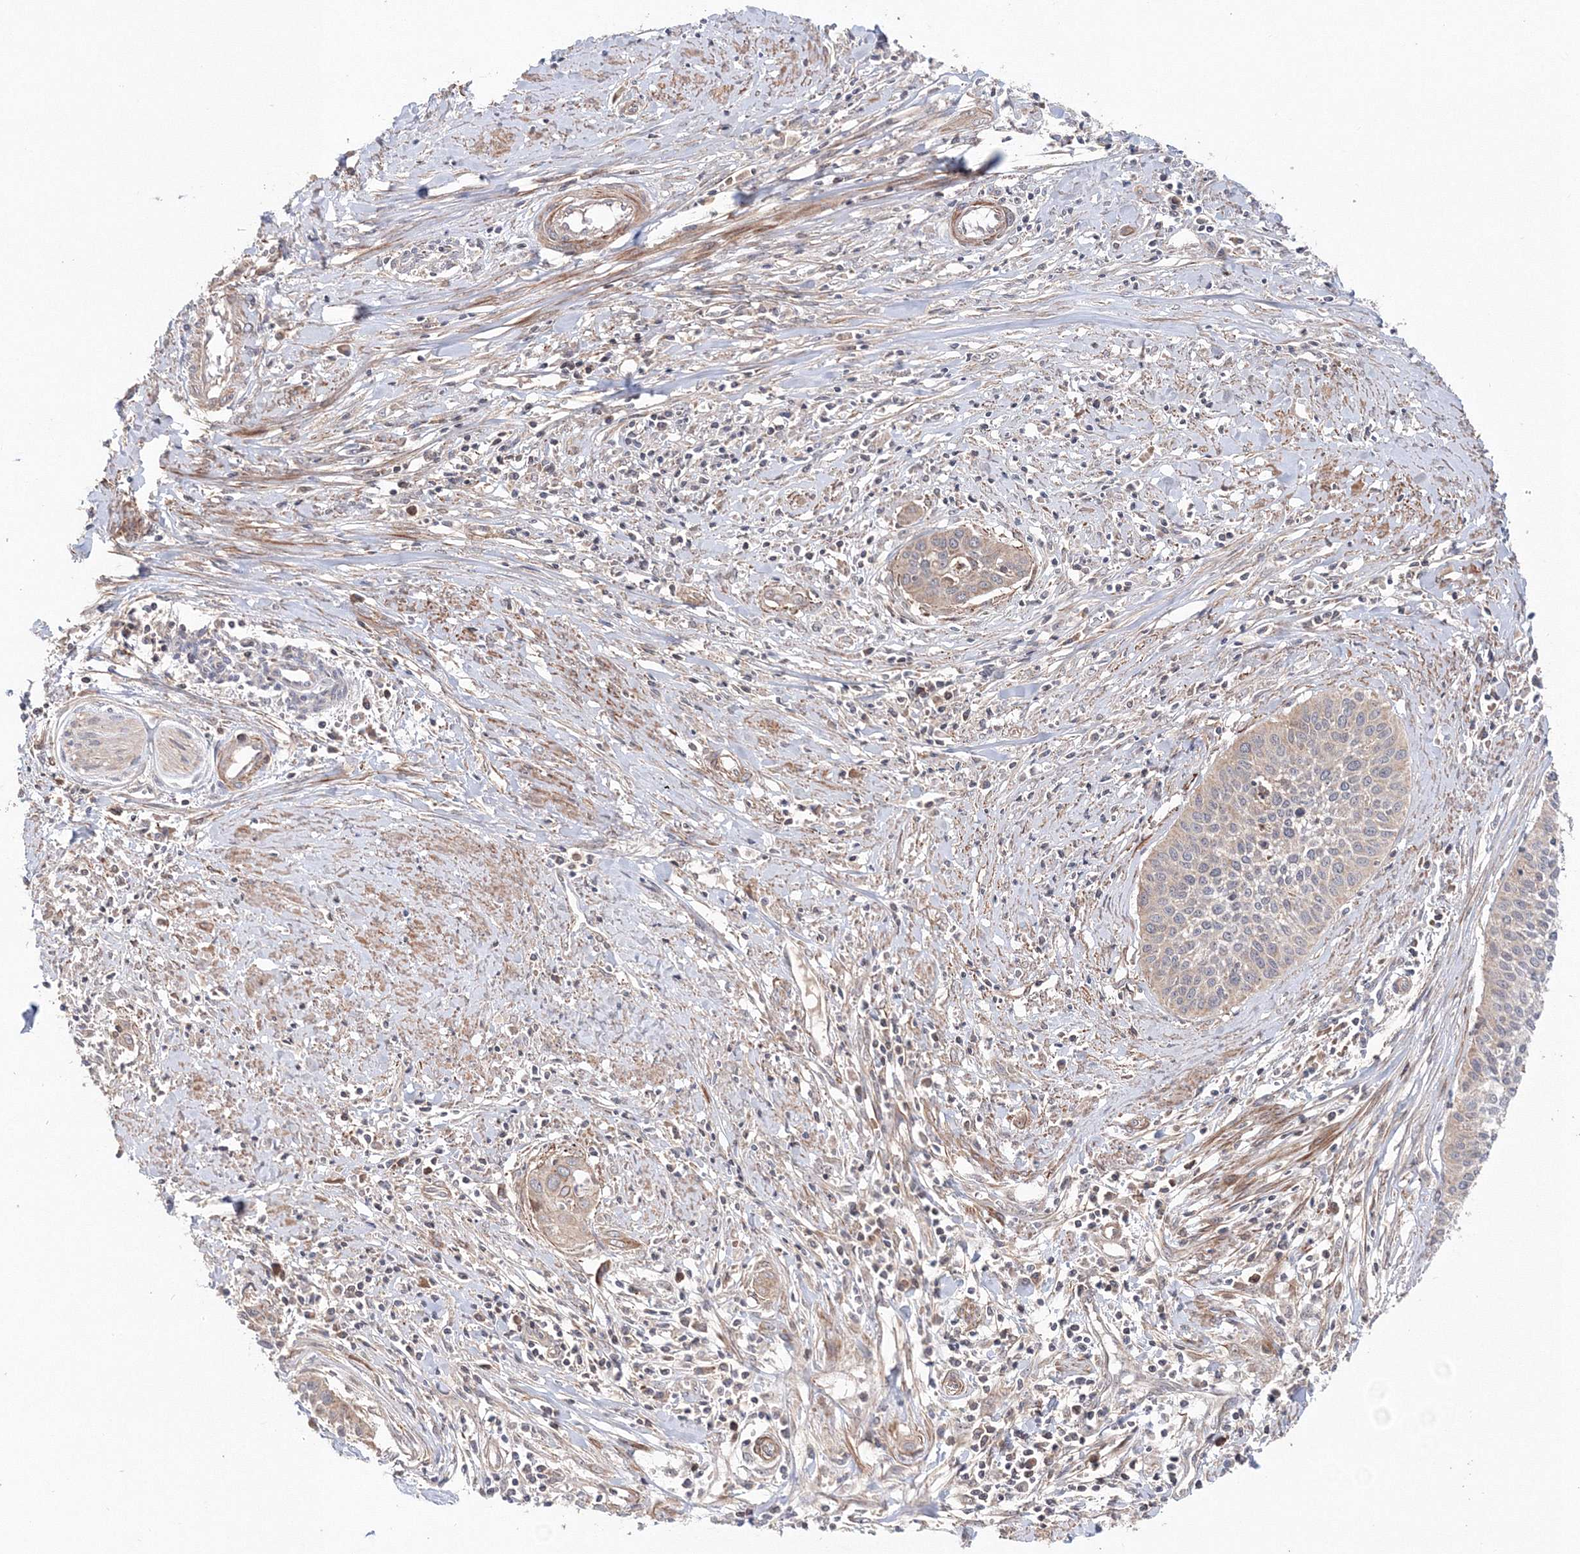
{"staining": {"intensity": "weak", "quantity": "25%-75%", "location": "cytoplasmic/membranous"}, "tissue": "cervical cancer", "cell_type": "Tumor cells", "image_type": "cancer", "snomed": [{"axis": "morphology", "description": "Squamous cell carcinoma, NOS"}, {"axis": "topography", "description": "Cervix"}], "caption": "Squamous cell carcinoma (cervical) stained with a protein marker exhibits weak staining in tumor cells.", "gene": "NOA1", "patient": {"sex": "female", "age": 34}}